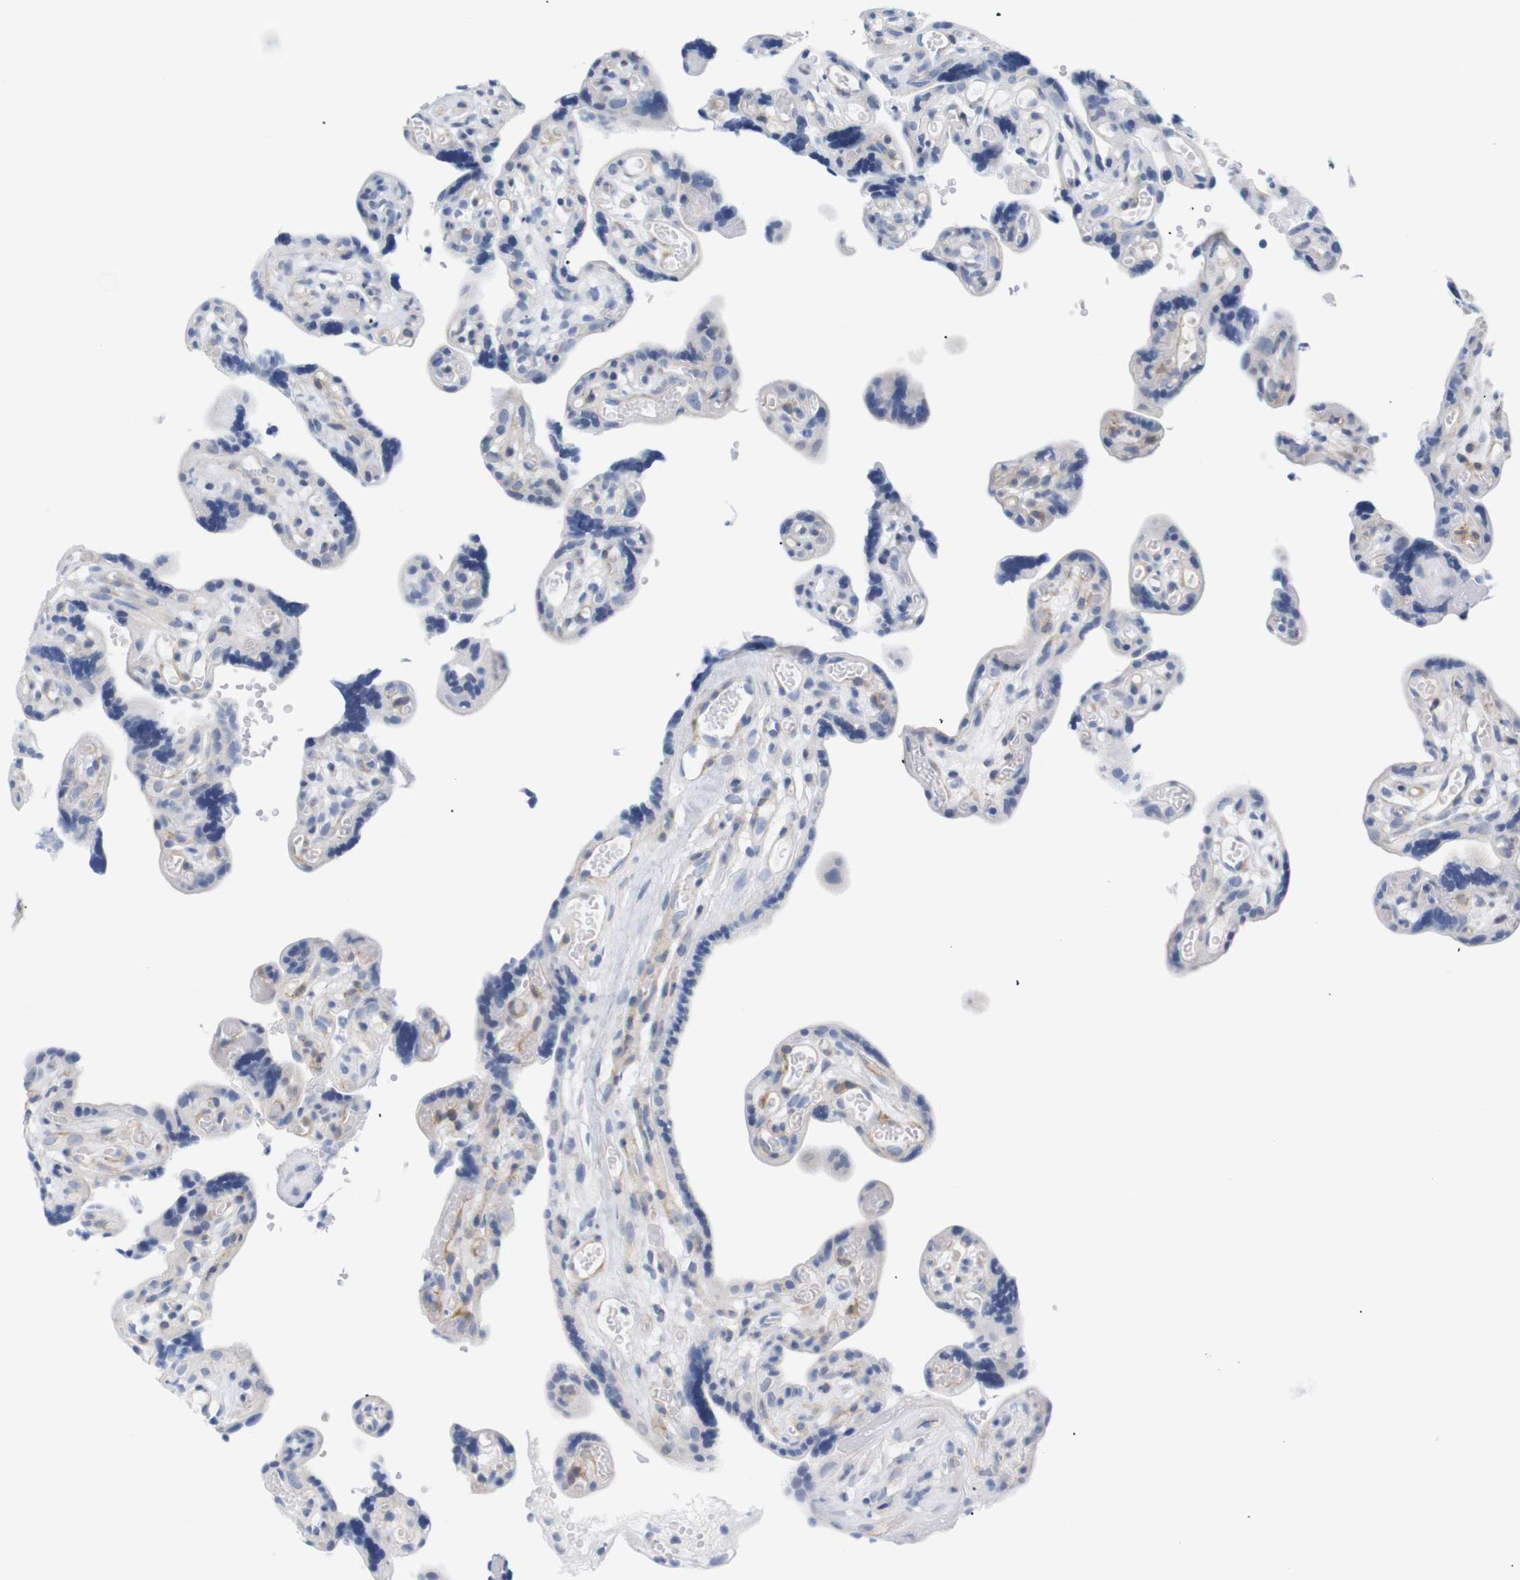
{"staining": {"intensity": "negative", "quantity": "none", "location": "none"}, "tissue": "placenta", "cell_type": "Decidual cells", "image_type": "normal", "snomed": [{"axis": "morphology", "description": "Normal tissue, NOS"}, {"axis": "topography", "description": "Placenta"}], "caption": "This is an IHC histopathology image of benign human placenta. There is no expression in decidual cells.", "gene": "STMN3", "patient": {"sex": "female", "age": 30}}